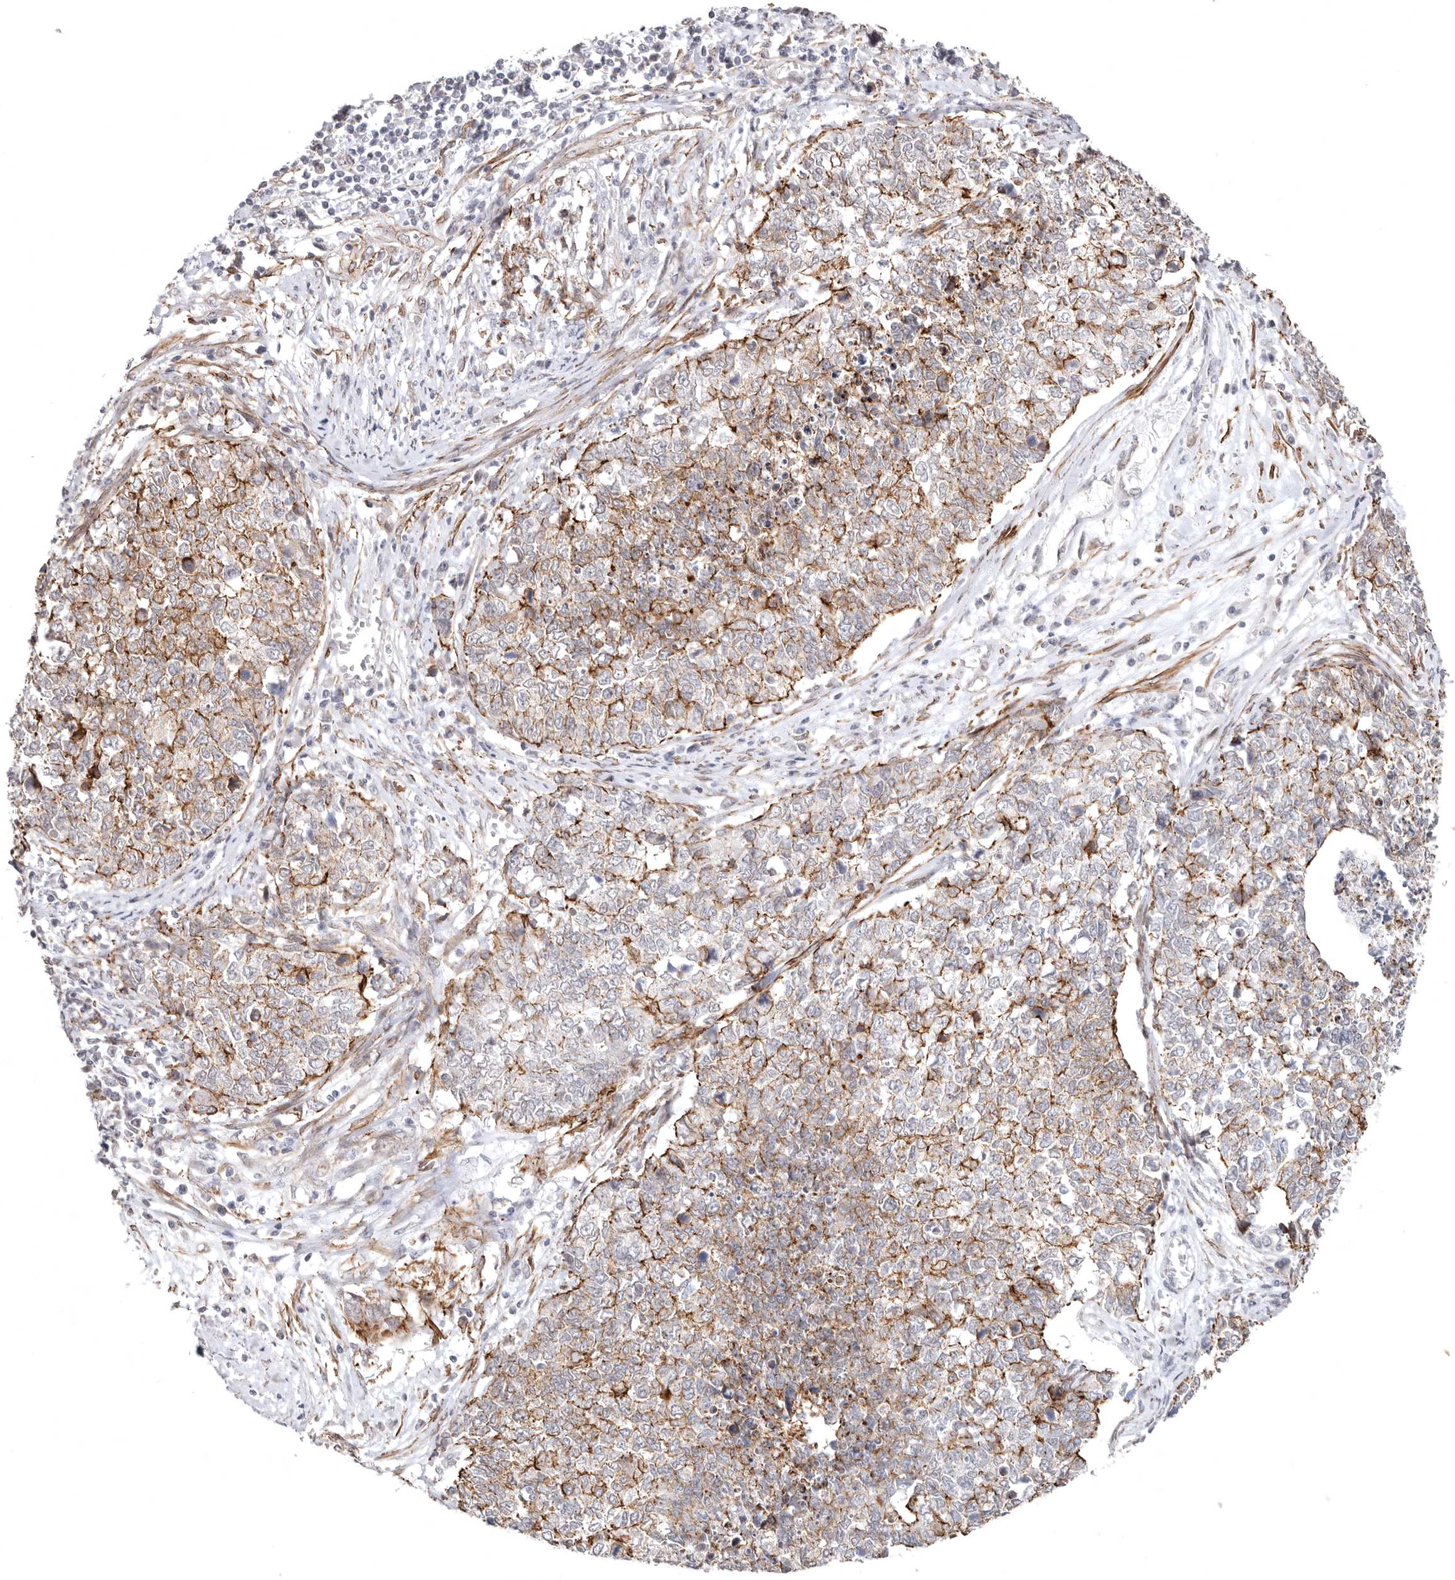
{"staining": {"intensity": "moderate", "quantity": "25%-75%", "location": "cytoplasmic/membranous"}, "tissue": "cervical cancer", "cell_type": "Tumor cells", "image_type": "cancer", "snomed": [{"axis": "morphology", "description": "Squamous cell carcinoma, NOS"}, {"axis": "topography", "description": "Cervix"}], "caption": "The immunohistochemical stain highlights moderate cytoplasmic/membranous positivity in tumor cells of cervical cancer (squamous cell carcinoma) tissue. The staining was performed using DAB (3,3'-diaminobenzidine) to visualize the protein expression in brown, while the nuclei were stained in blue with hematoxylin (Magnification: 20x).", "gene": "SZT2", "patient": {"sex": "female", "age": 63}}